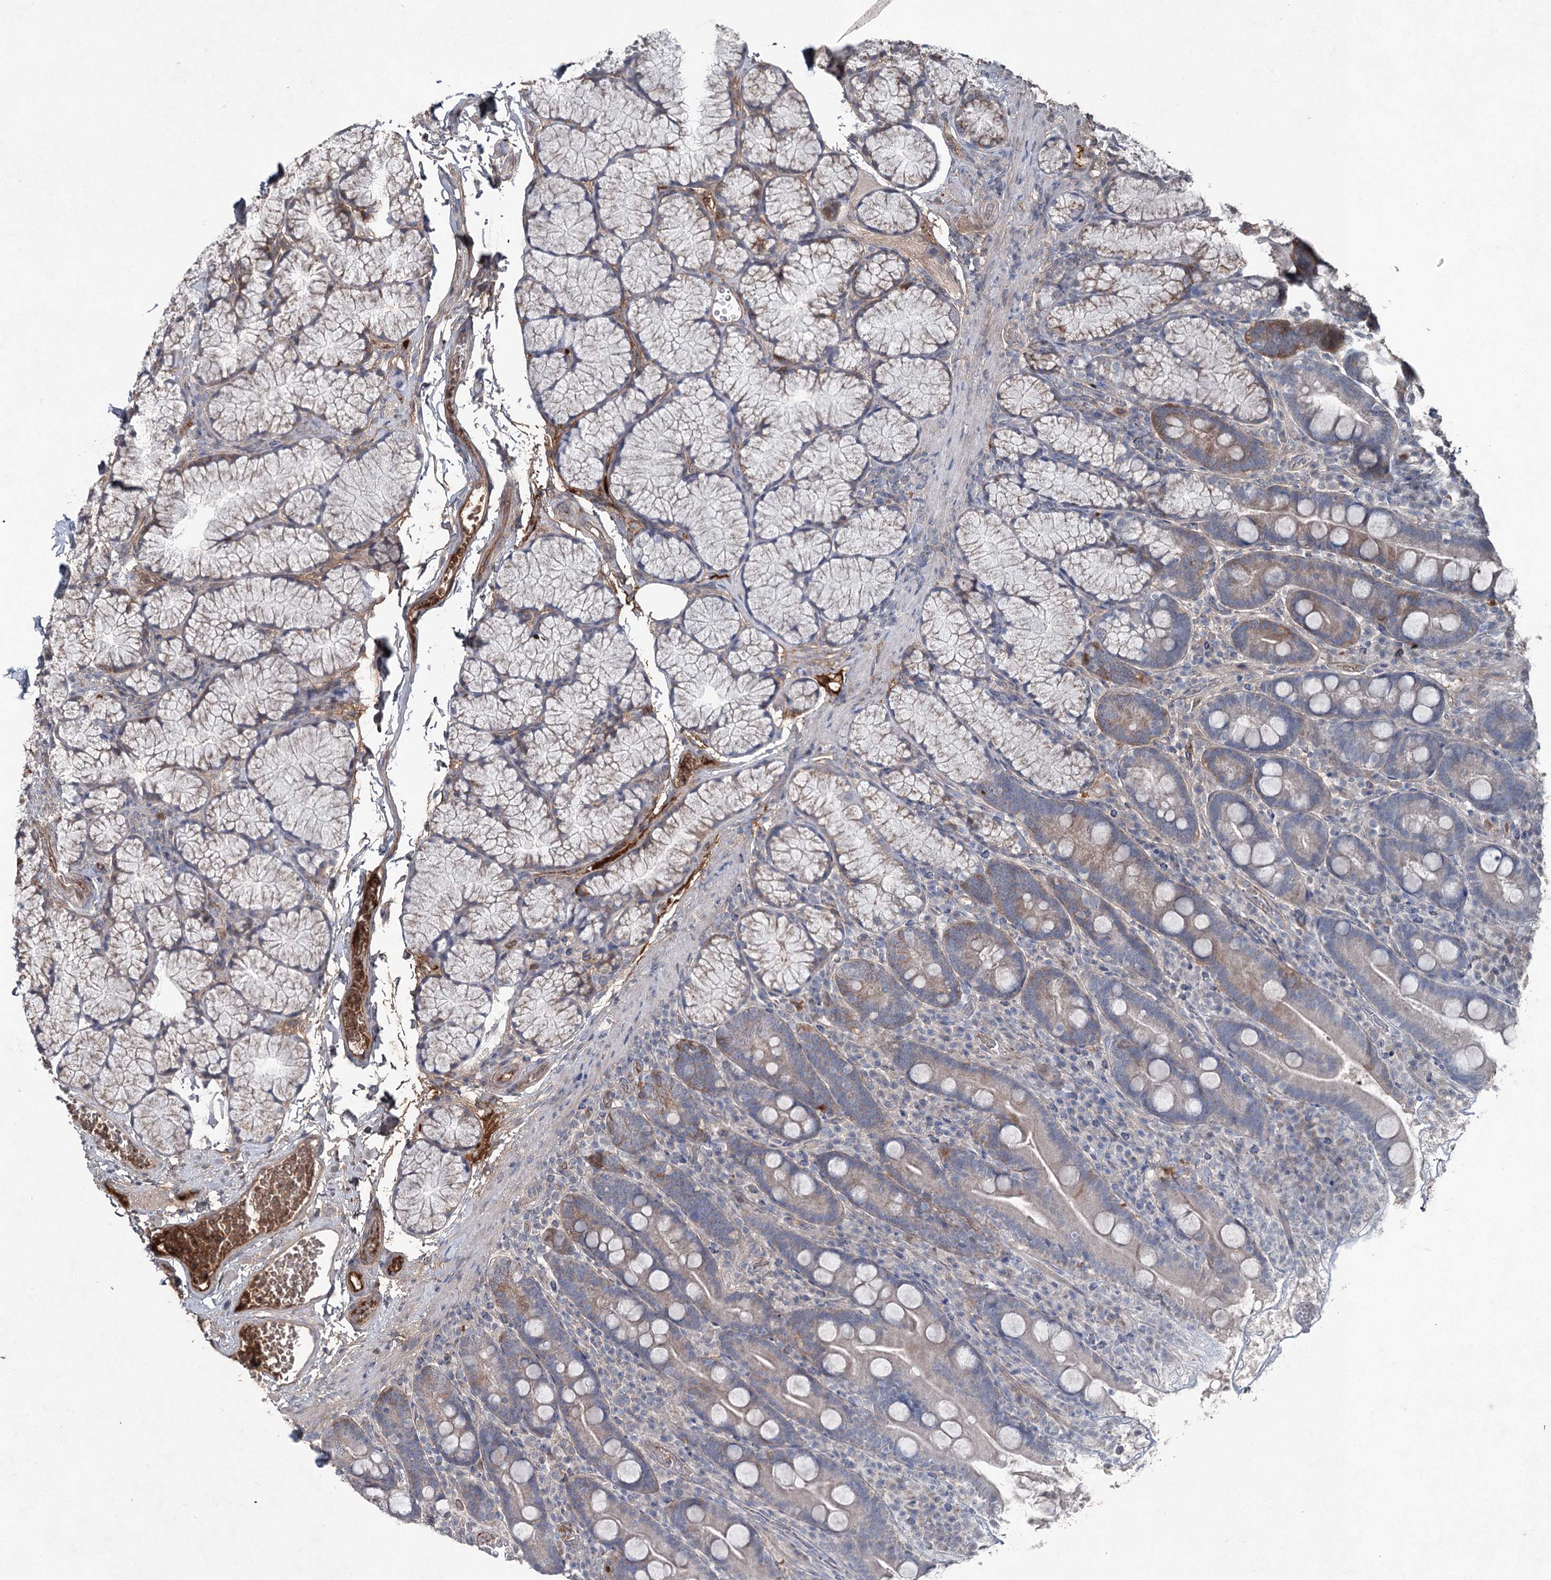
{"staining": {"intensity": "moderate", "quantity": "<25%", "location": "cytoplasmic/membranous"}, "tissue": "duodenum", "cell_type": "Glandular cells", "image_type": "normal", "snomed": [{"axis": "morphology", "description": "Normal tissue, NOS"}, {"axis": "topography", "description": "Duodenum"}], "caption": "DAB immunohistochemical staining of benign duodenum exhibits moderate cytoplasmic/membranous protein staining in approximately <25% of glandular cells. The staining was performed using DAB (3,3'-diaminobenzidine), with brown indicating positive protein expression. Nuclei are stained blue with hematoxylin.", "gene": "PGLYRP2", "patient": {"sex": "male", "age": 35}}